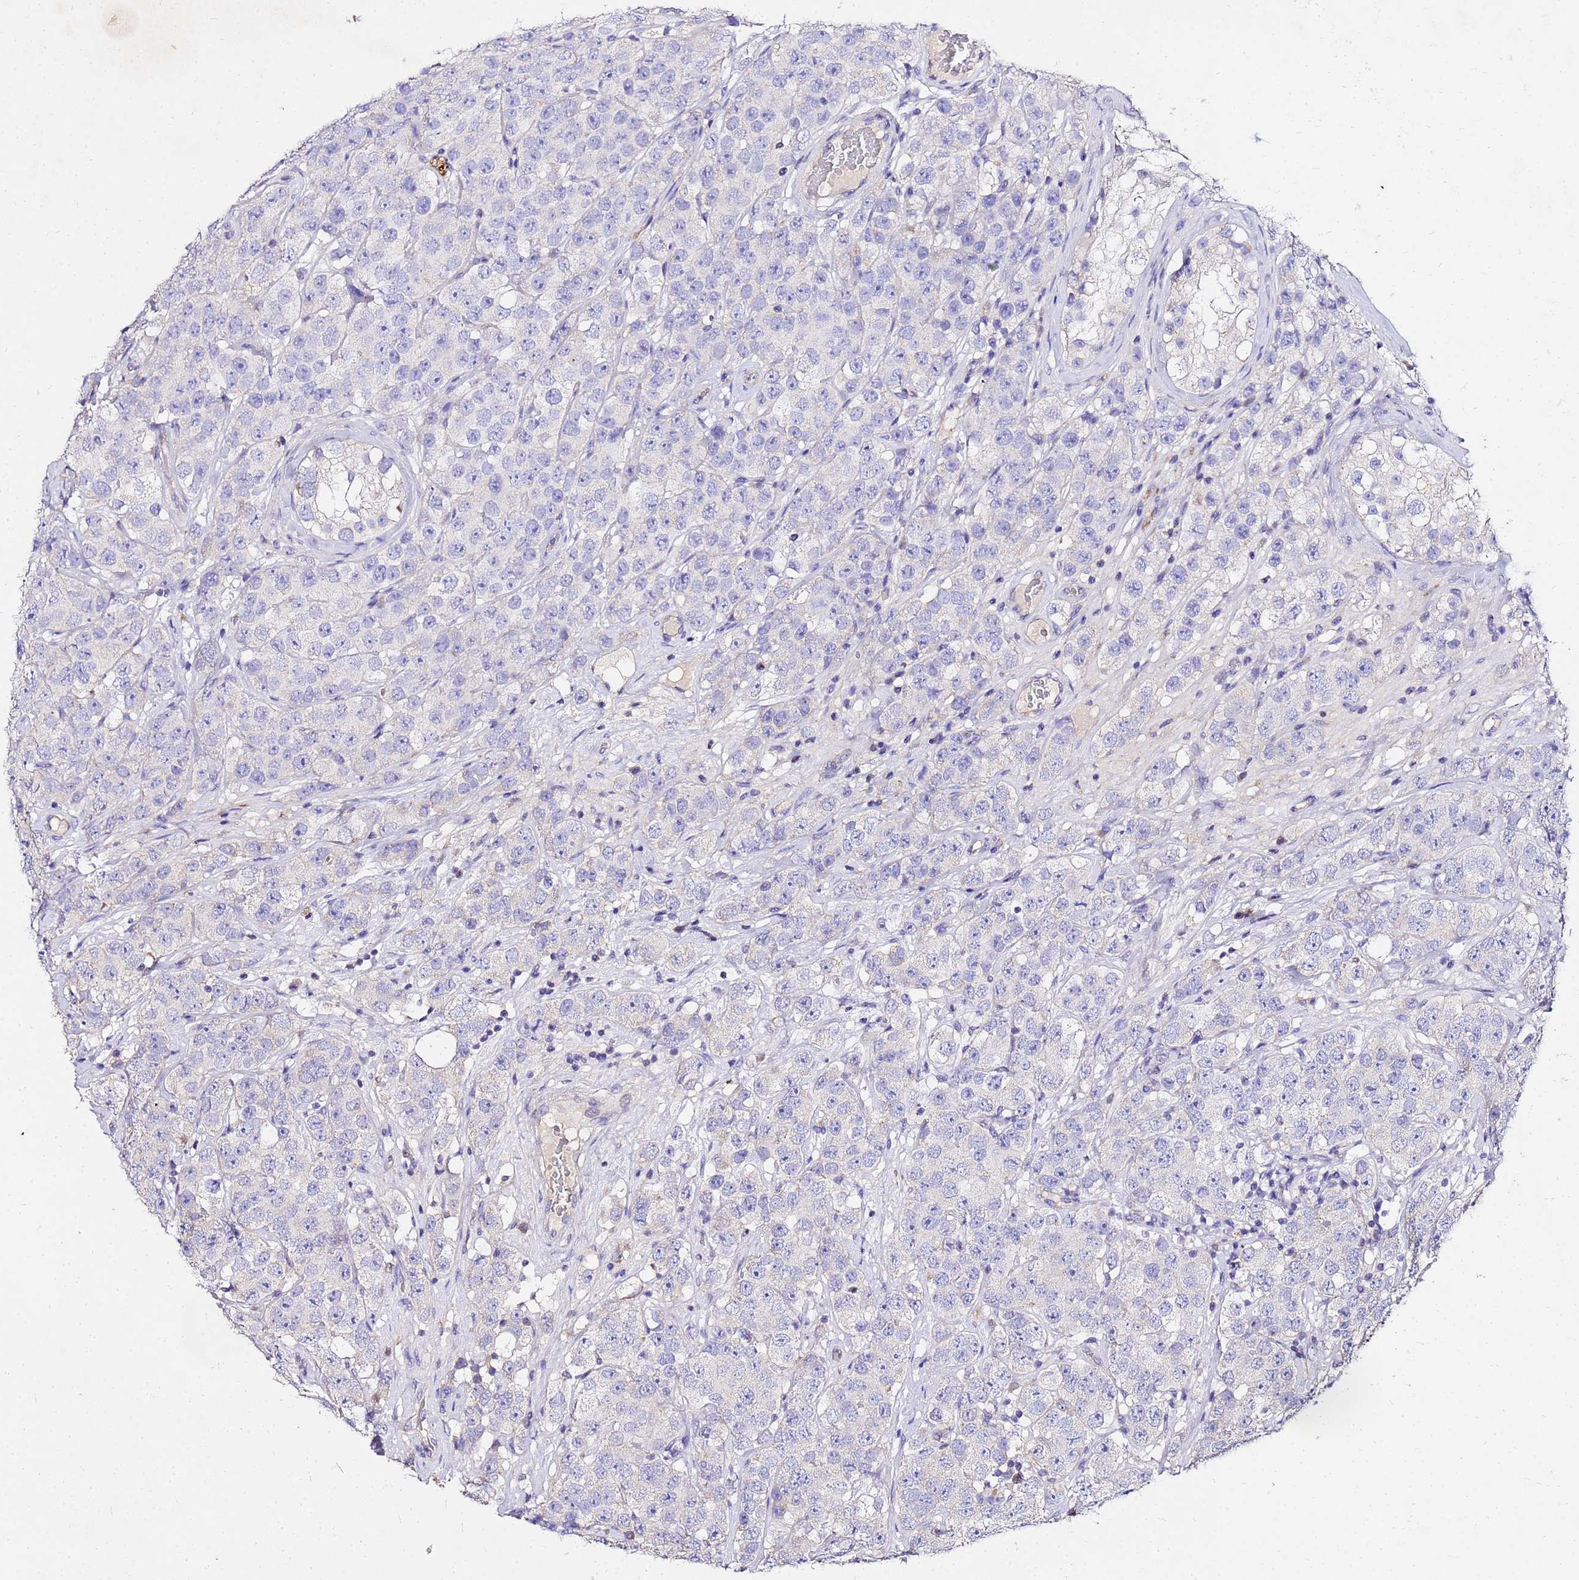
{"staining": {"intensity": "negative", "quantity": "none", "location": "none"}, "tissue": "testis cancer", "cell_type": "Tumor cells", "image_type": "cancer", "snomed": [{"axis": "morphology", "description": "Seminoma, NOS"}, {"axis": "topography", "description": "Testis"}], "caption": "Photomicrograph shows no significant protein expression in tumor cells of seminoma (testis). (IHC, brightfield microscopy, high magnification).", "gene": "COX14", "patient": {"sex": "male", "age": 28}}